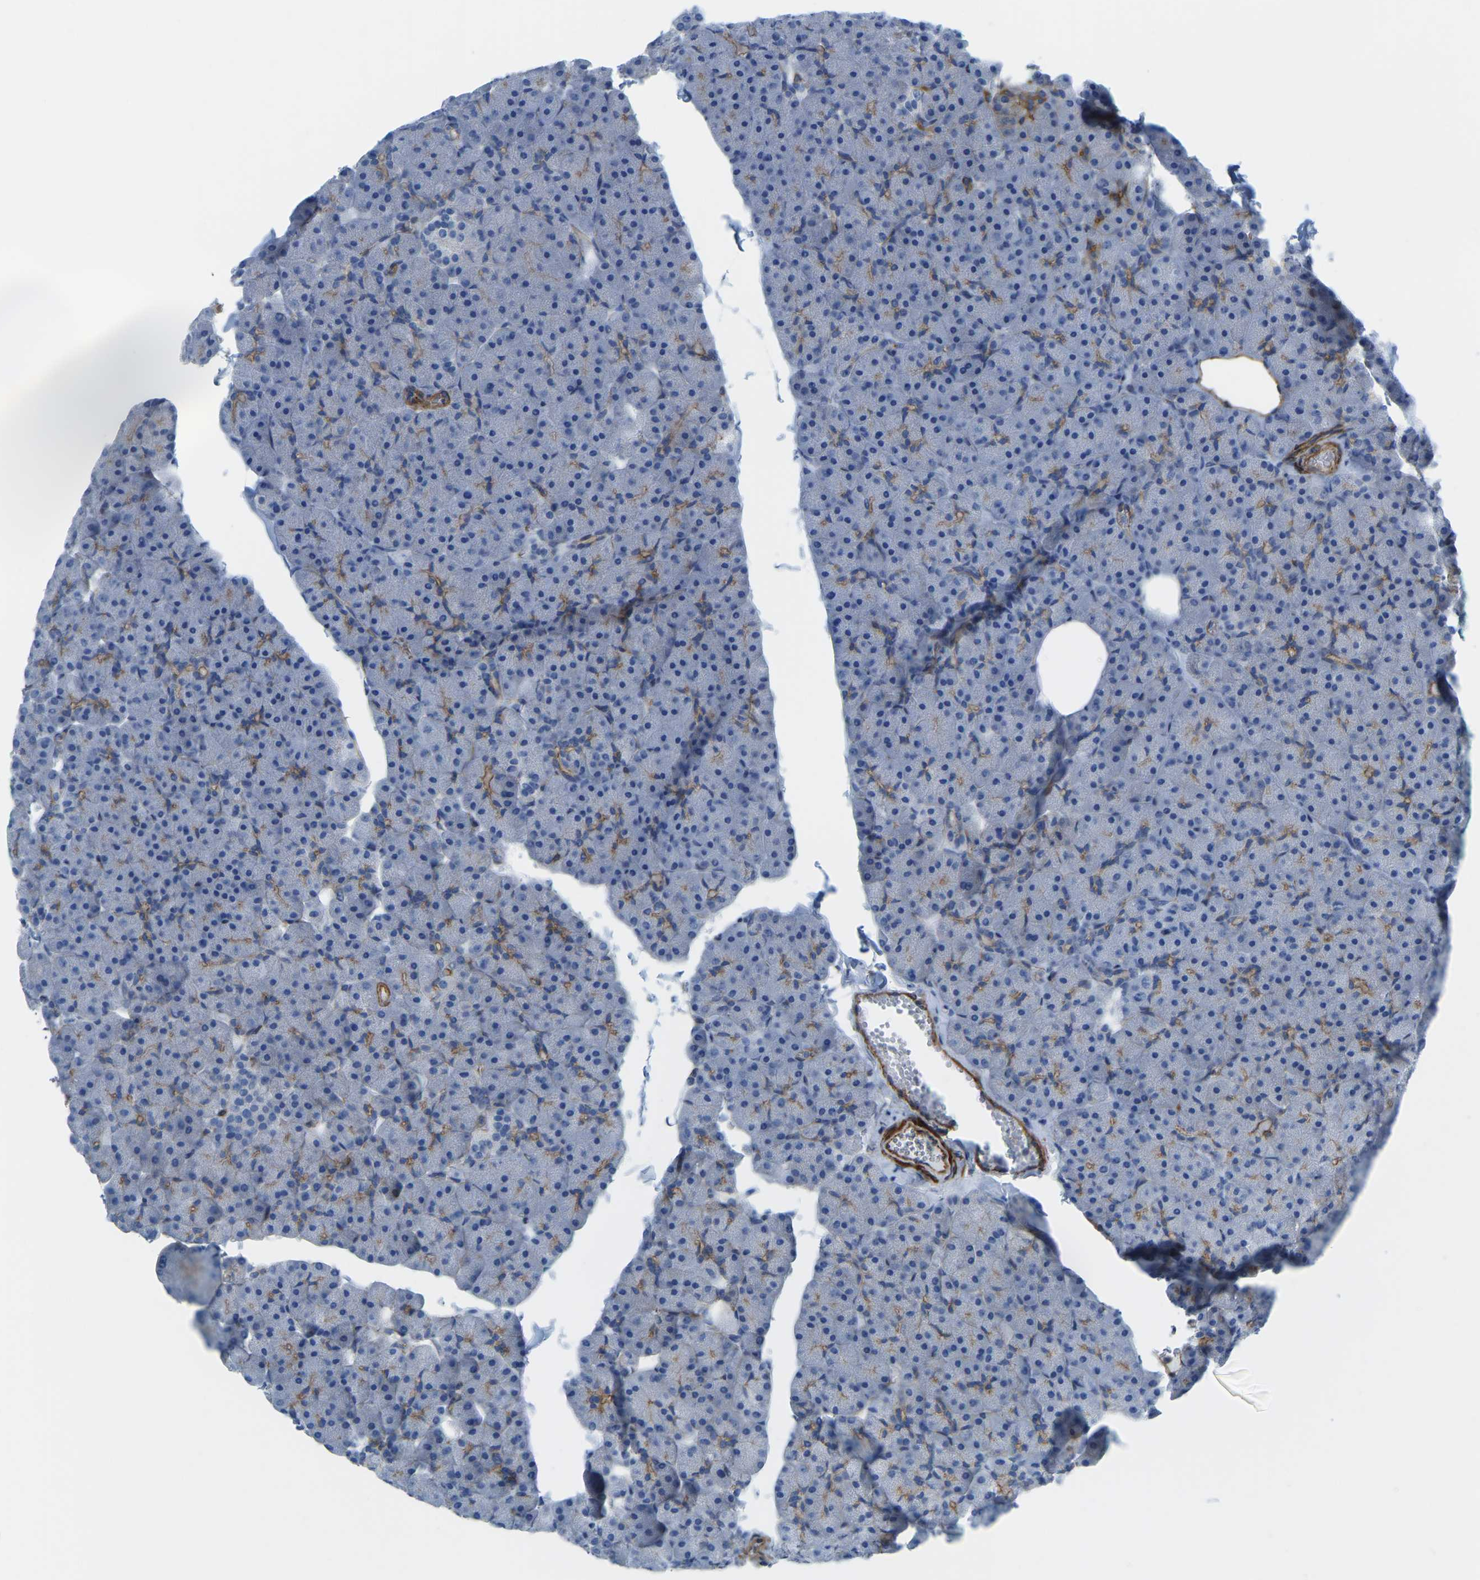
{"staining": {"intensity": "moderate", "quantity": "<25%", "location": "cytoplasmic/membranous"}, "tissue": "pancreas", "cell_type": "Exocrine glandular cells", "image_type": "normal", "snomed": [{"axis": "morphology", "description": "Normal tissue, NOS"}, {"axis": "topography", "description": "Pancreas"}], "caption": "Moderate cytoplasmic/membranous expression for a protein is appreciated in about <25% of exocrine glandular cells of normal pancreas using immunohistochemistry.", "gene": "MYL3", "patient": {"sex": "male", "age": 35}}